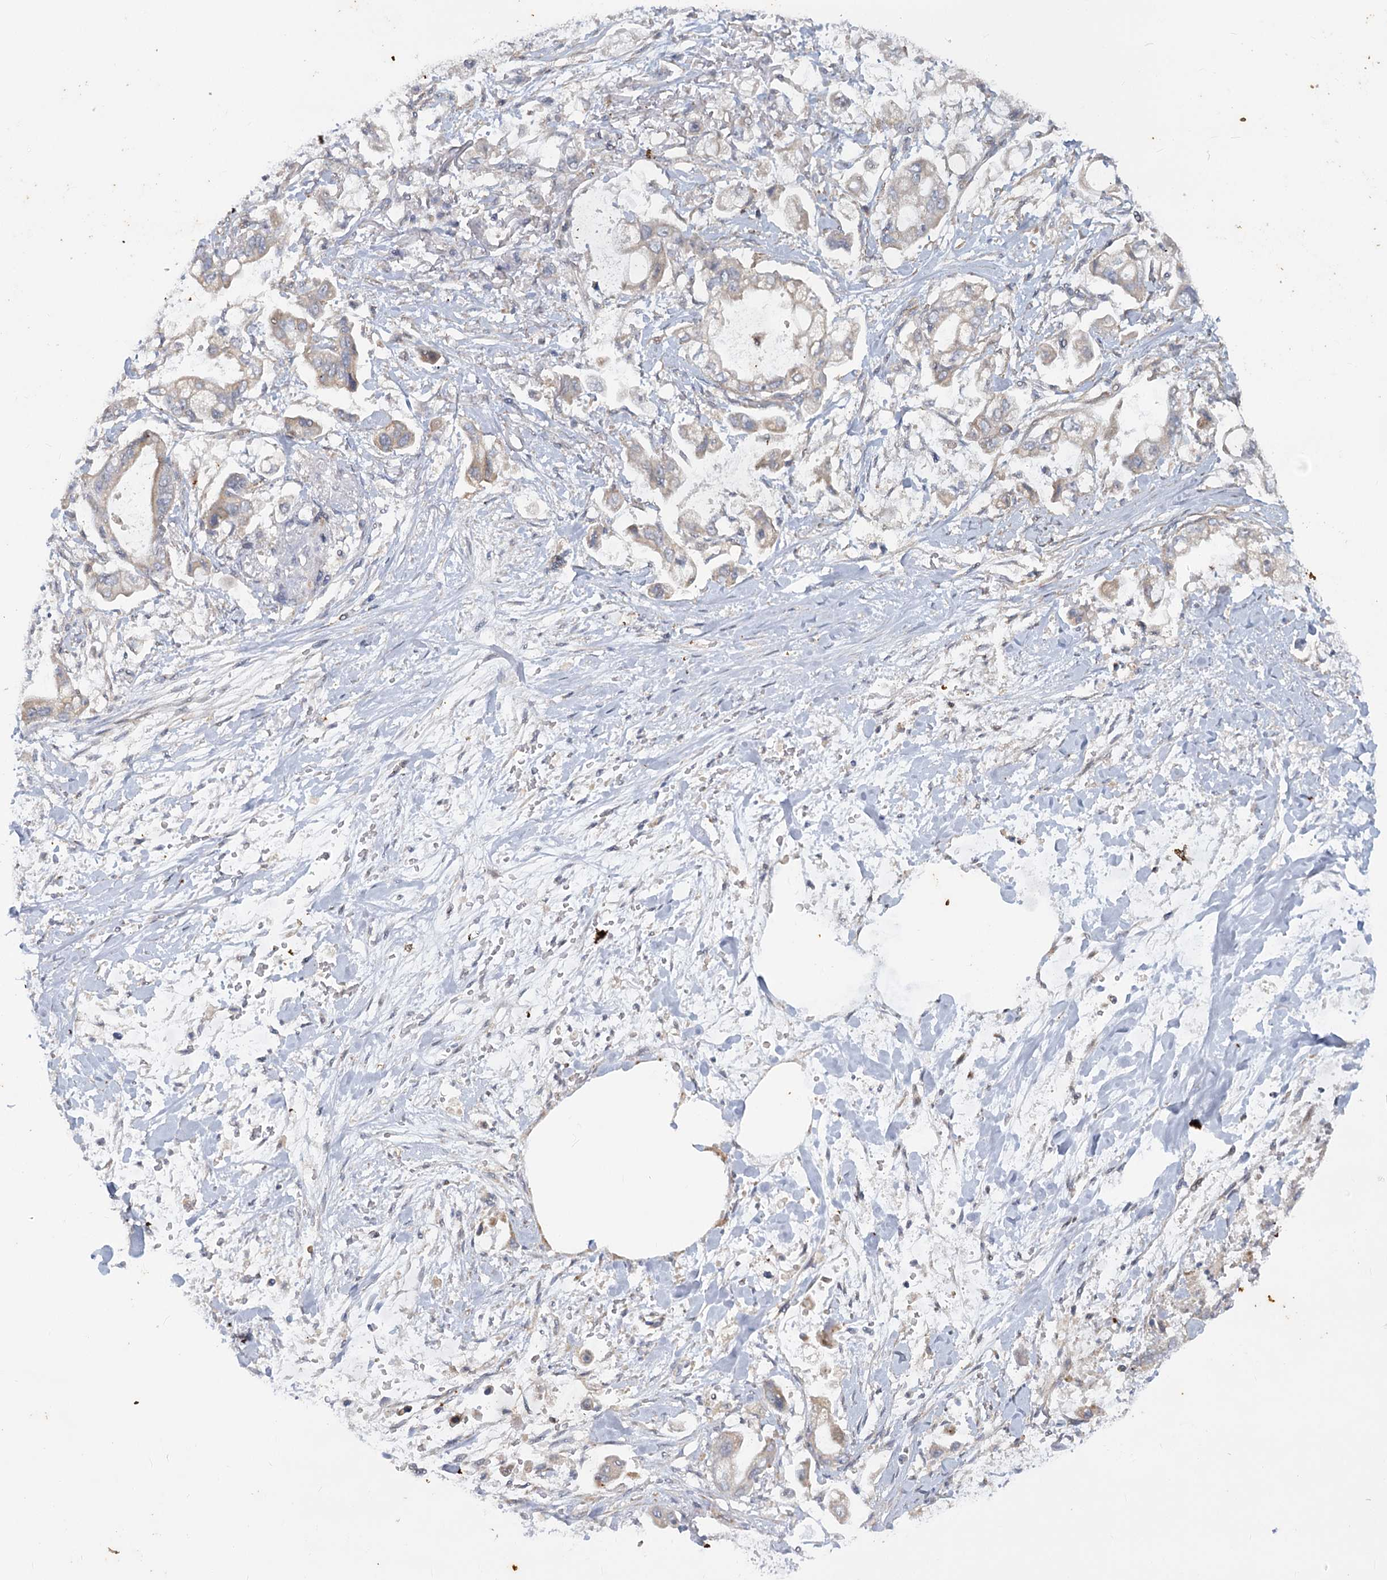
{"staining": {"intensity": "weak", "quantity": "<25%", "location": "cytoplasmic/membranous"}, "tissue": "stomach cancer", "cell_type": "Tumor cells", "image_type": "cancer", "snomed": [{"axis": "morphology", "description": "Adenocarcinoma, NOS"}, {"axis": "topography", "description": "Stomach"}], "caption": "Immunohistochemical staining of adenocarcinoma (stomach) reveals no significant staining in tumor cells. The staining is performed using DAB brown chromogen with nuclei counter-stained in using hematoxylin.", "gene": "MTG1", "patient": {"sex": "male", "age": 62}}